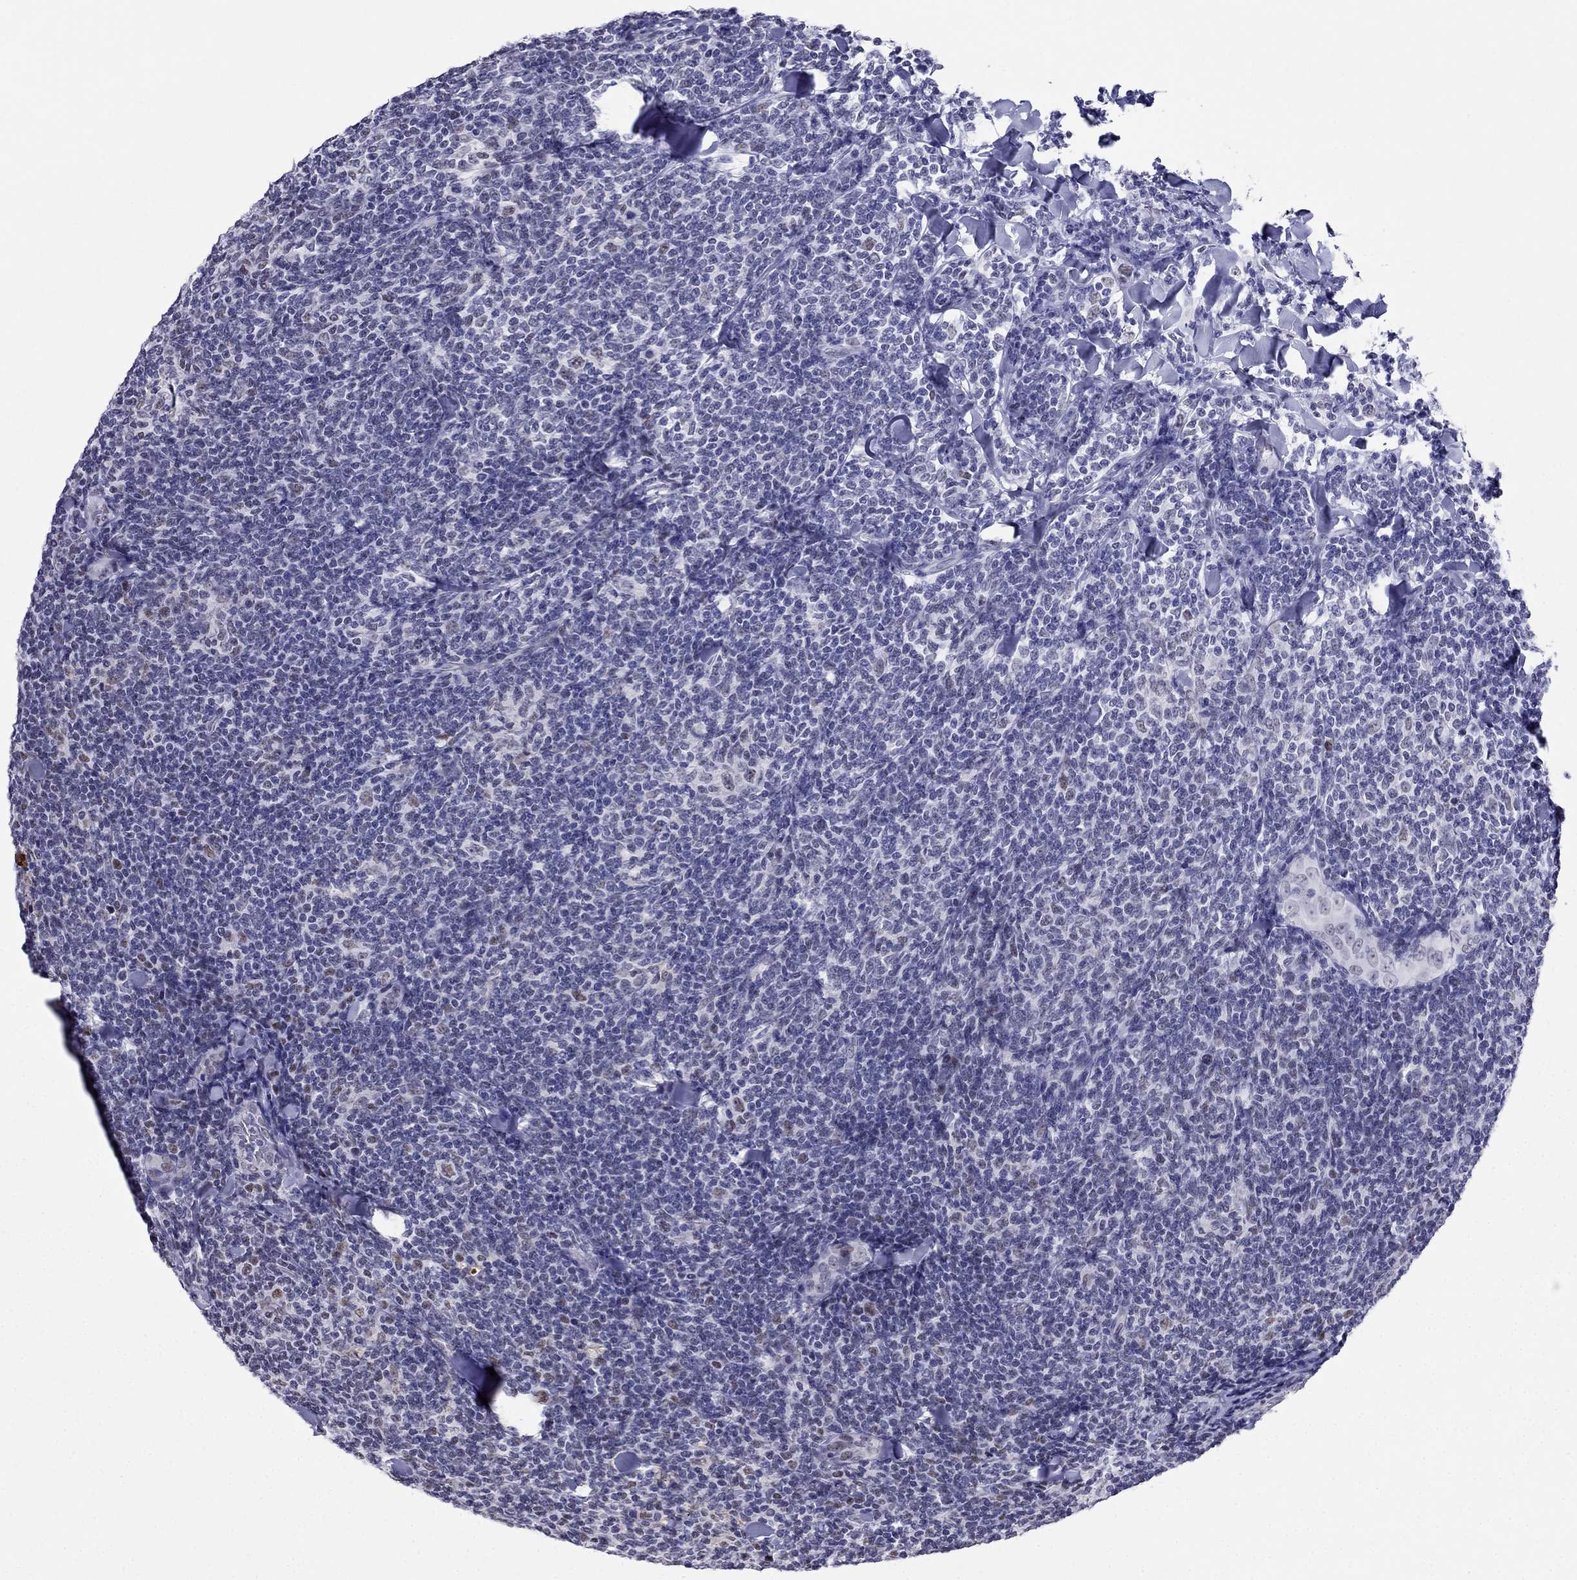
{"staining": {"intensity": "negative", "quantity": "none", "location": "none"}, "tissue": "lymphoma", "cell_type": "Tumor cells", "image_type": "cancer", "snomed": [{"axis": "morphology", "description": "Malignant lymphoma, non-Hodgkin's type, Low grade"}, {"axis": "topography", "description": "Lymph node"}], "caption": "There is no significant expression in tumor cells of lymphoma.", "gene": "PPM1G", "patient": {"sex": "female", "age": 56}}